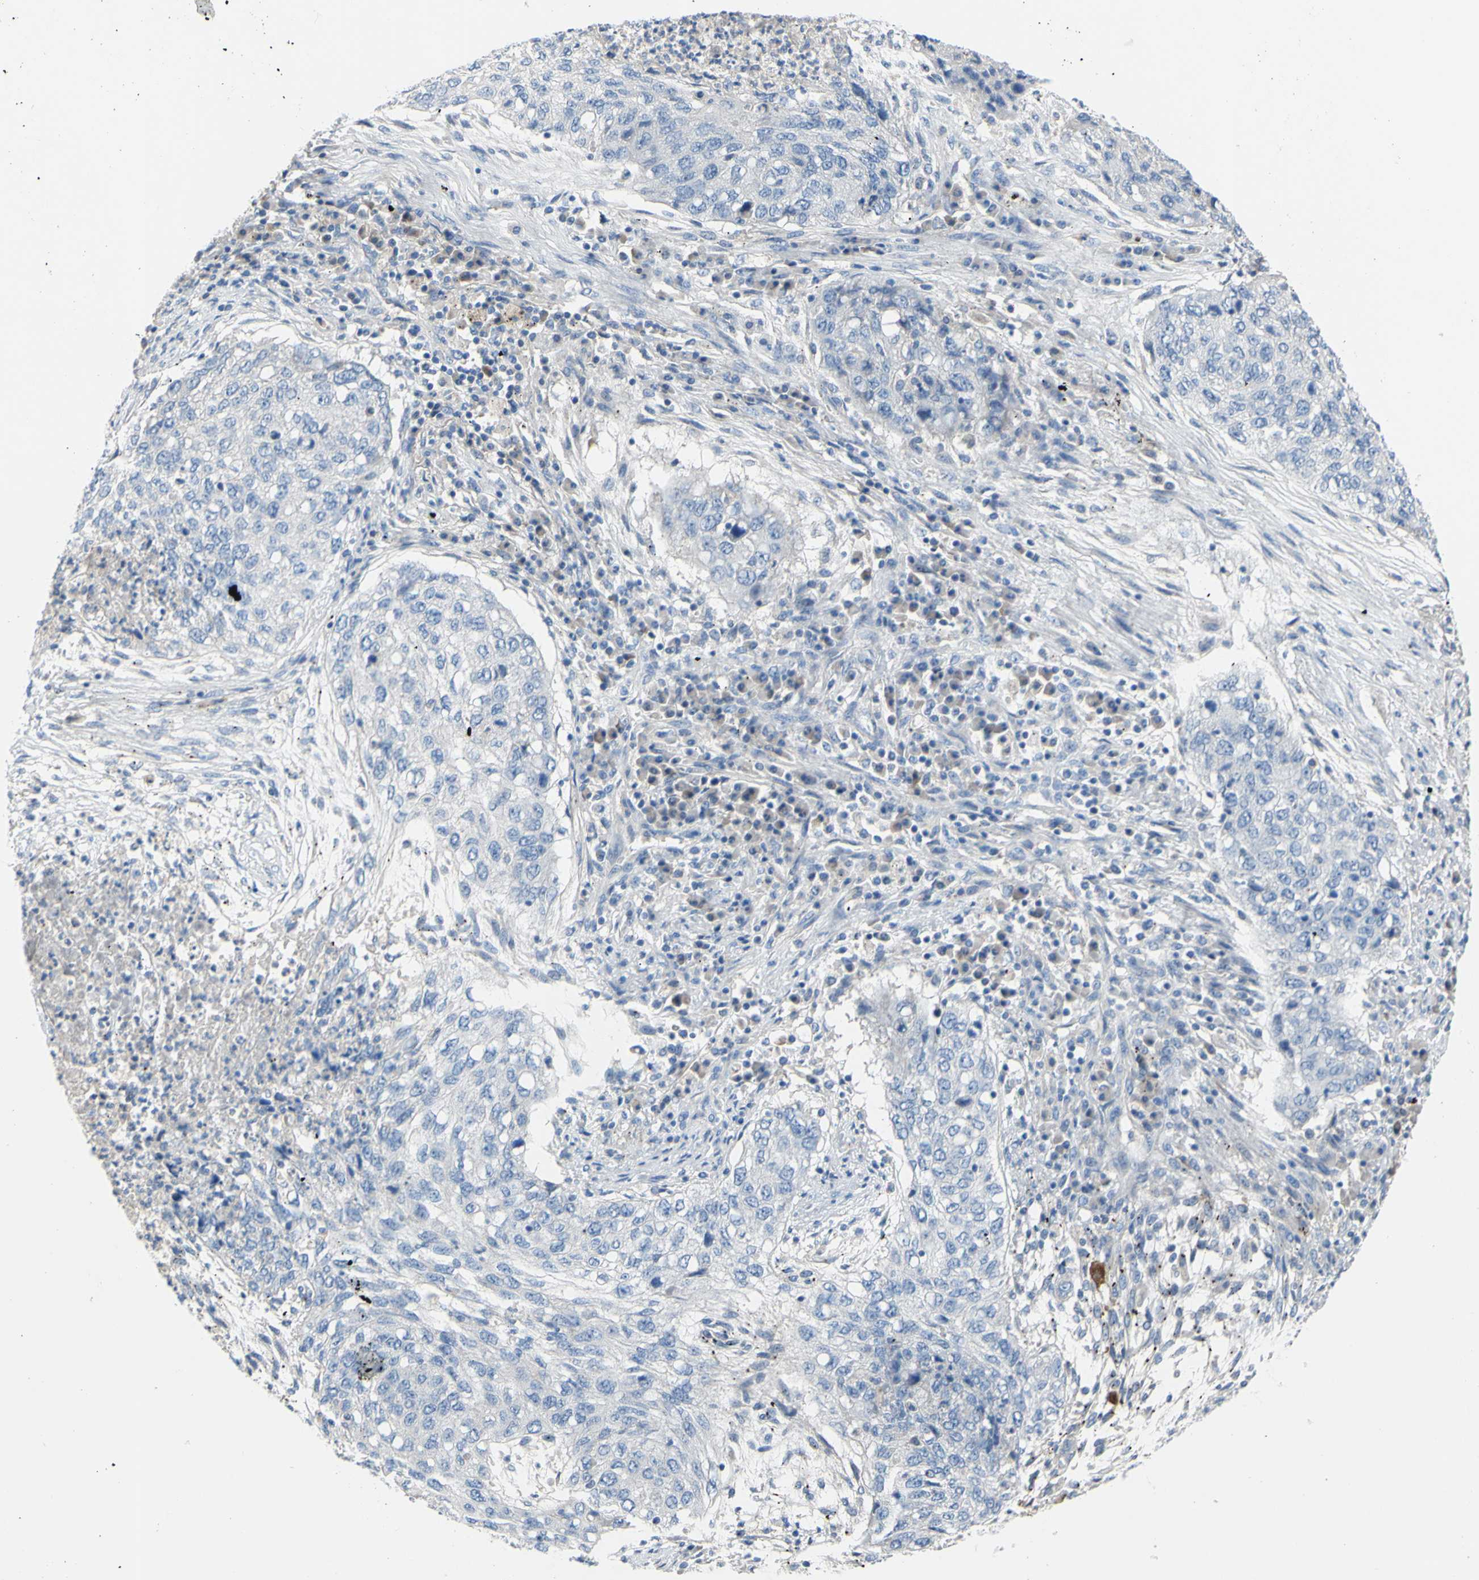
{"staining": {"intensity": "negative", "quantity": "none", "location": "none"}, "tissue": "lung cancer", "cell_type": "Tumor cells", "image_type": "cancer", "snomed": [{"axis": "morphology", "description": "Squamous cell carcinoma, NOS"}, {"axis": "topography", "description": "Lung"}], "caption": "Immunohistochemistry (IHC) image of human lung cancer stained for a protein (brown), which reveals no staining in tumor cells. (DAB (3,3'-diaminobenzidine) immunohistochemistry, high magnification).", "gene": "TMEM59L", "patient": {"sex": "female", "age": 63}}